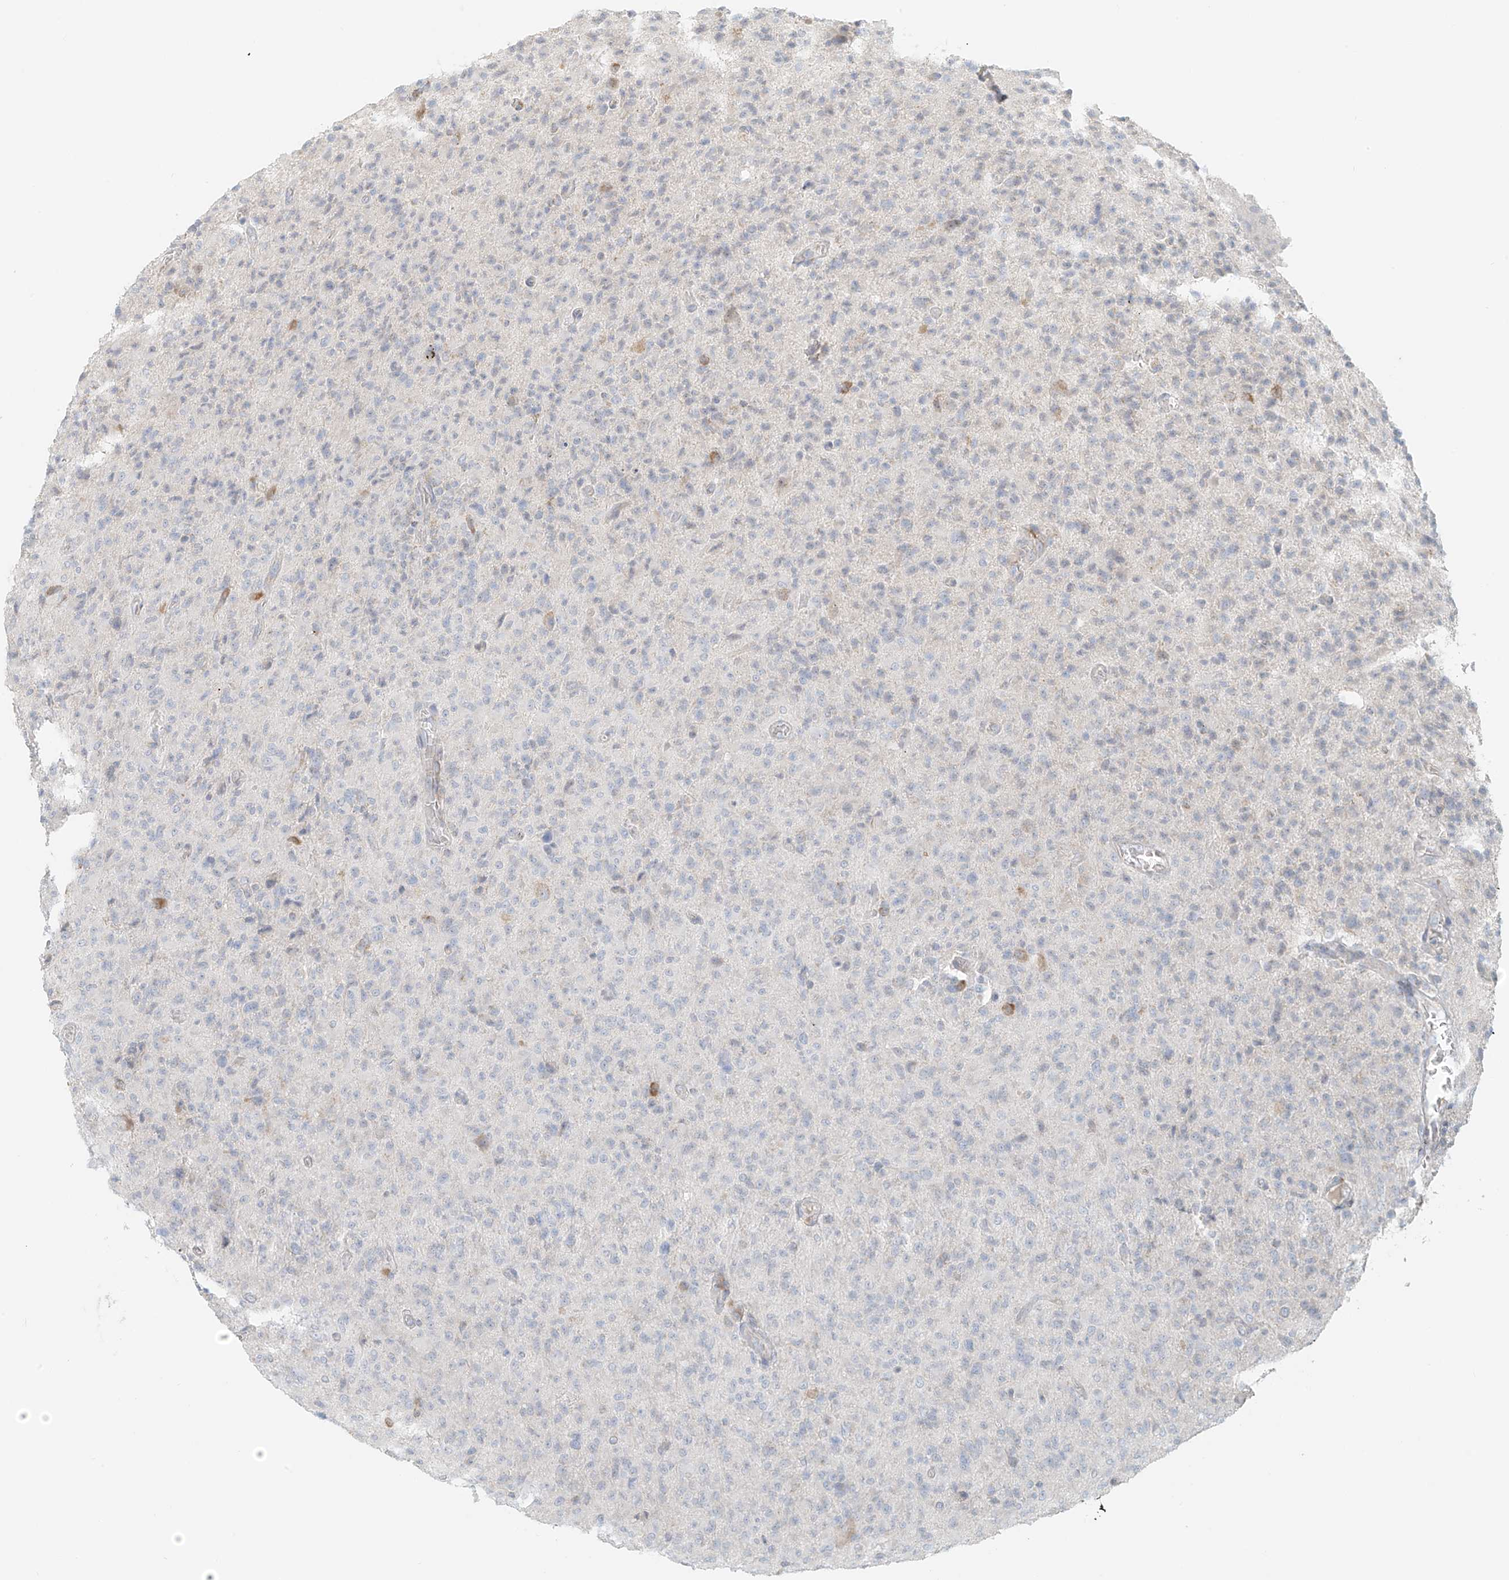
{"staining": {"intensity": "negative", "quantity": "none", "location": "none"}, "tissue": "glioma", "cell_type": "Tumor cells", "image_type": "cancer", "snomed": [{"axis": "morphology", "description": "Glioma, malignant, High grade"}, {"axis": "topography", "description": "Brain"}], "caption": "This histopathology image is of malignant glioma (high-grade) stained with immunohistochemistry to label a protein in brown with the nuclei are counter-stained blue. There is no staining in tumor cells.", "gene": "UST", "patient": {"sex": "female", "age": 57}}